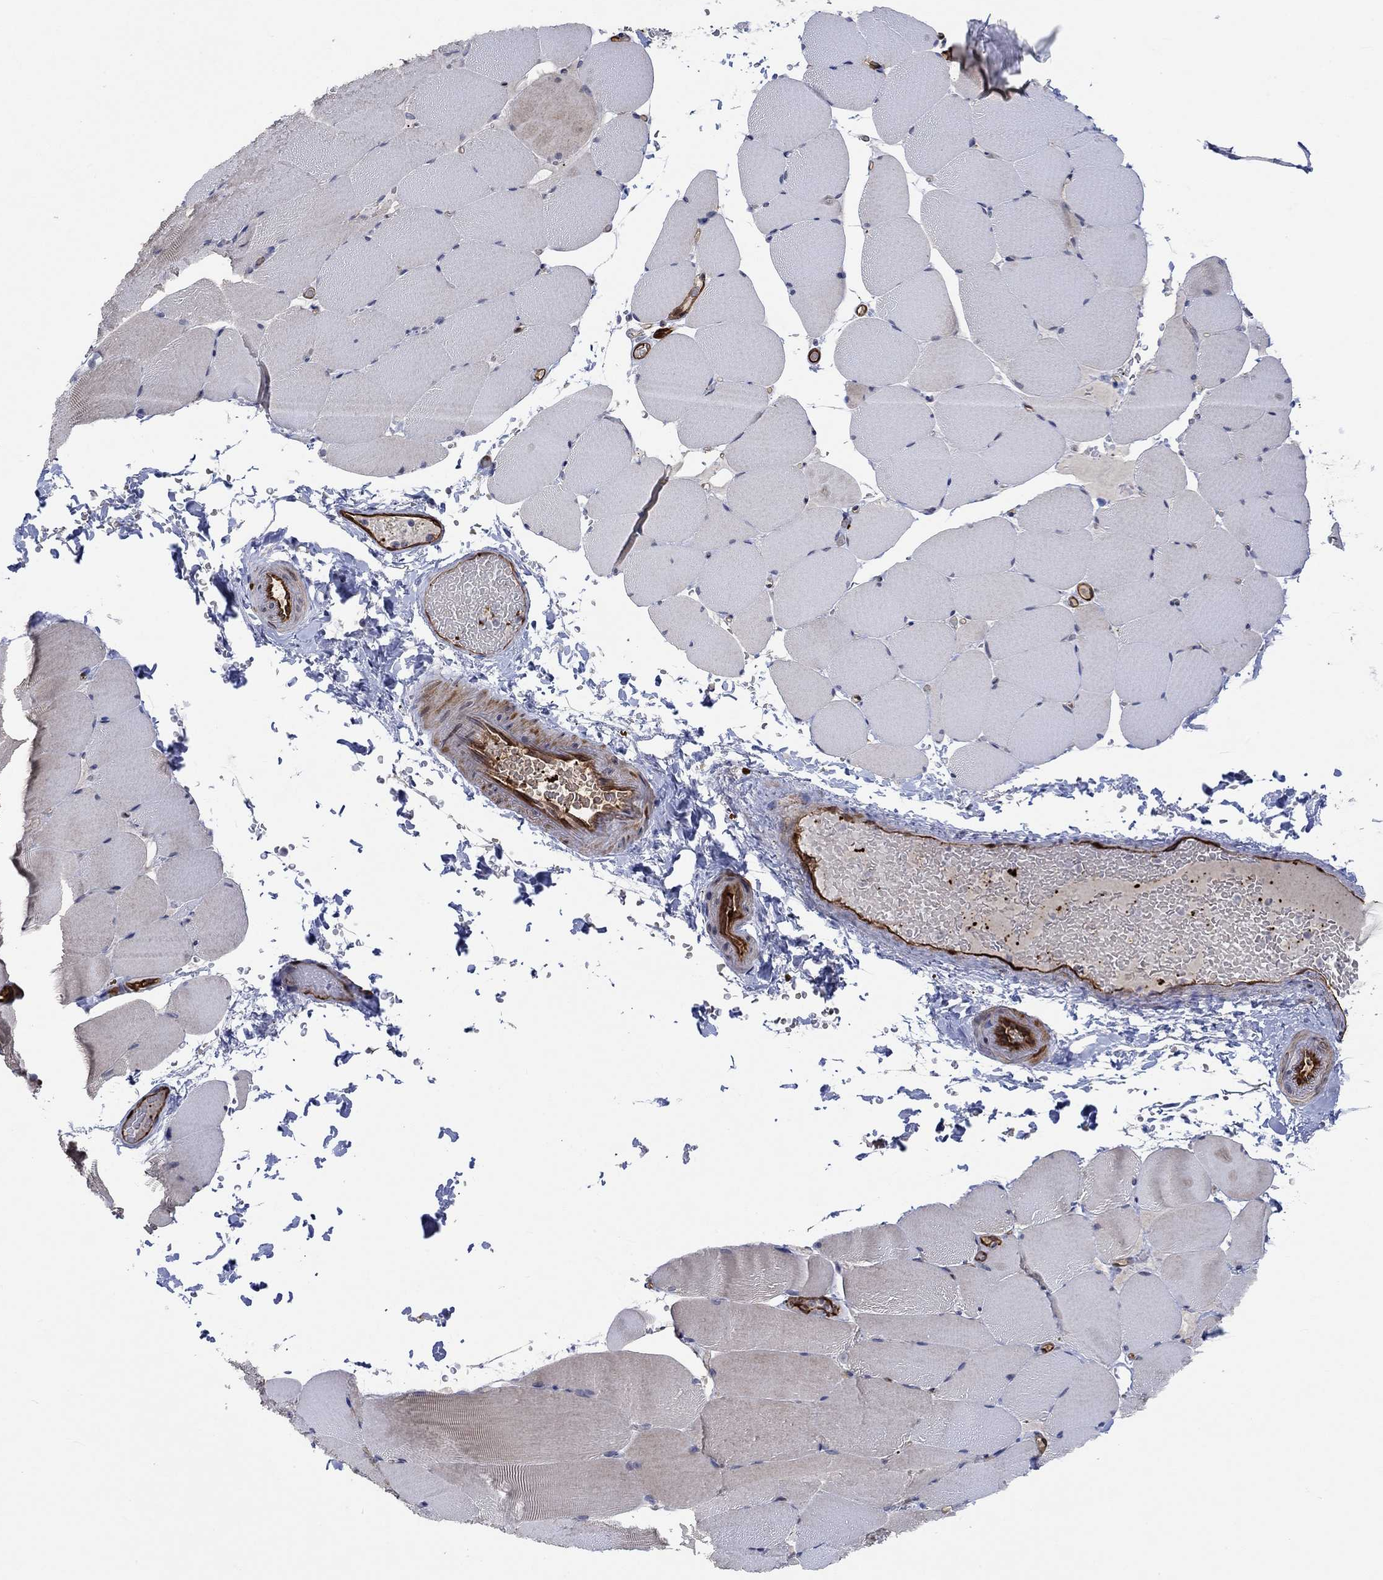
{"staining": {"intensity": "negative", "quantity": "none", "location": "none"}, "tissue": "skeletal muscle", "cell_type": "Myocytes", "image_type": "normal", "snomed": [{"axis": "morphology", "description": "Normal tissue, NOS"}, {"axis": "topography", "description": "Skeletal muscle"}], "caption": "DAB (3,3'-diaminobenzidine) immunohistochemical staining of benign skeletal muscle demonstrates no significant expression in myocytes.", "gene": "TGM2", "patient": {"sex": "female", "age": 37}}